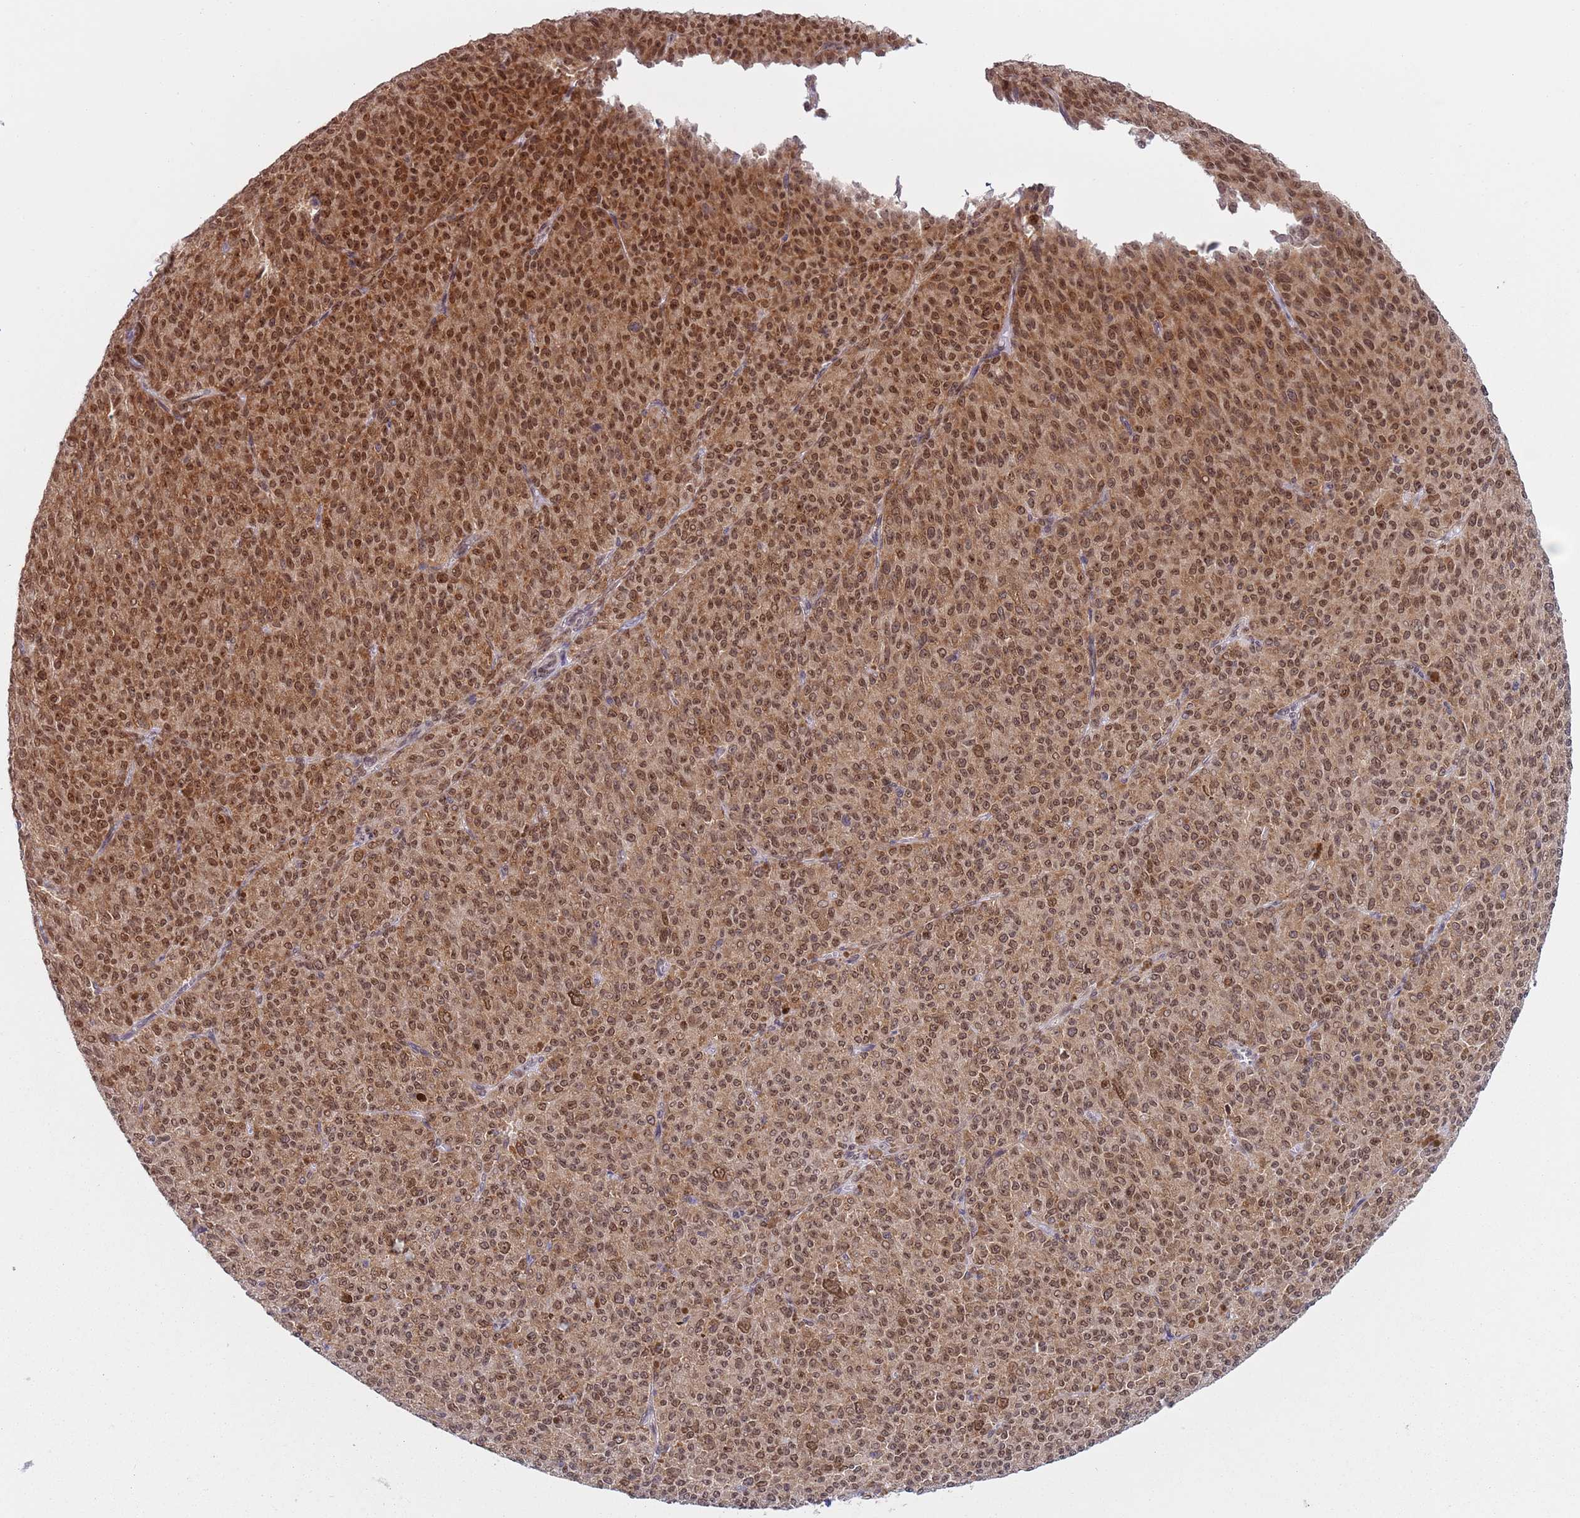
{"staining": {"intensity": "moderate", "quantity": ">75%", "location": "cytoplasmic/membranous,nuclear"}, "tissue": "melanoma", "cell_type": "Tumor cells", "image_type": "cancer", "snomed": [{"axis": "morphology", "description": "Malignant melanoma, NOS"}, {"axis": "topography", "description": "Skin"}], "caption": "Immunohistochemistry (IHC) photomicrograph of neoplastic tissue: human melanoma stained using immunohistochemistry (IHC) reveals medium levels of moderate protein expression localized specifically in the cytoplasmic/membranous and nuclear of tumor cells, appearing as a cytoplasmic/membranous and nuclear brown color.", "gene": "SLC25A32", "patient": {"sex": "female", "age": 52}}